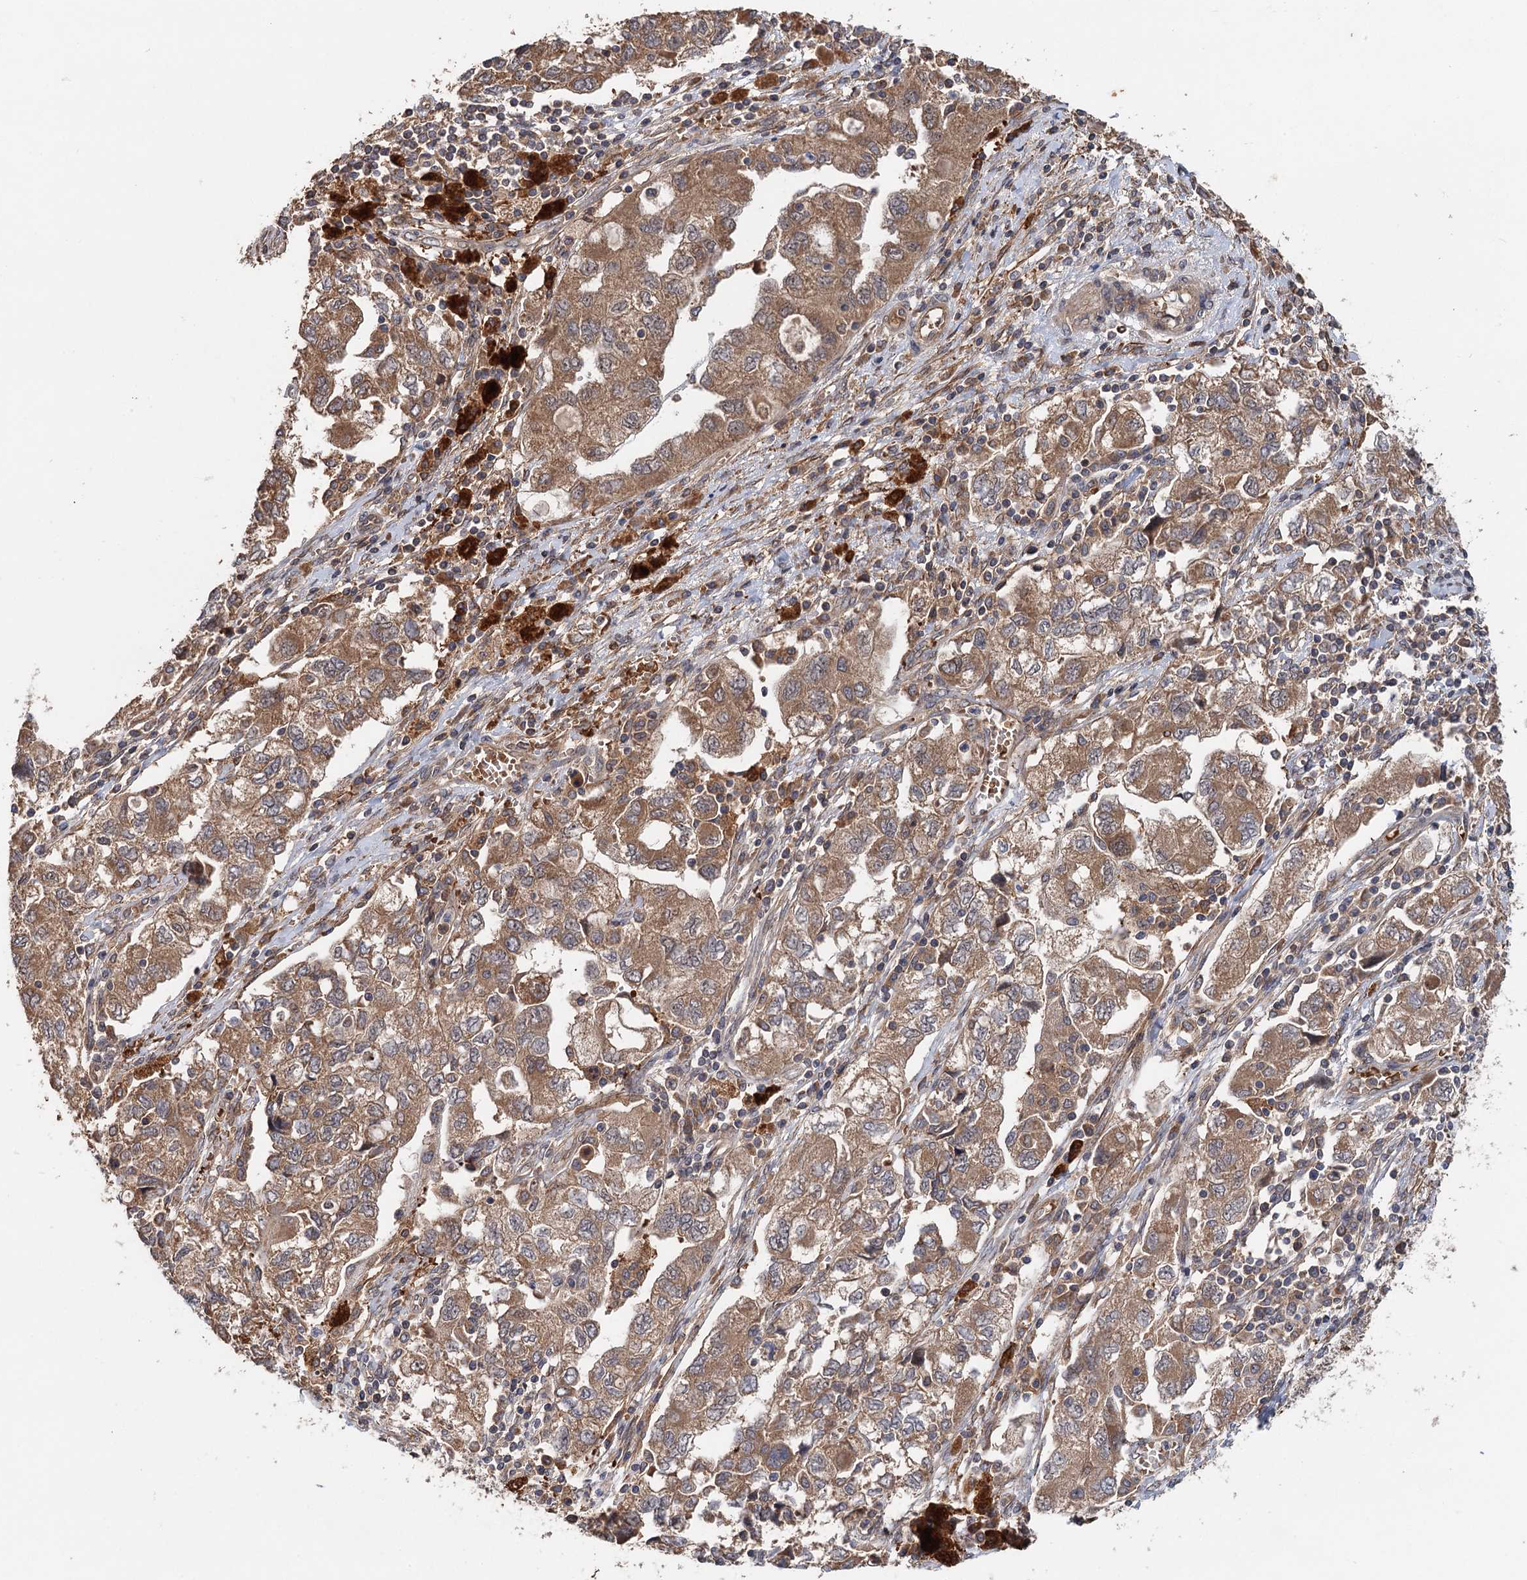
{"staining": {"intensity": "moderate", "quantity": ">75%", "location": "cytoplasmic/membranous"}, "tissue": "ovarian cancer", "cell_type": "Tumor cells", "image_type": "cancer", "snomed": [{"axis": "morphology", "description": "Carcinoma, NOS"}, {"axis": "morphology", "description": "Cystadenocarcinoma, serous, NOS"}, {"axis": "topography", "description": "Ovary"}], "caption": "The image displays immunohistochemical staining of ovarian carcinoma. There is moderate cytoplasmic/membranous expression is present in approximately >75% of tumor cells.", "gene": "SNX32", "patient": {"sex": "female", "age": 69}}